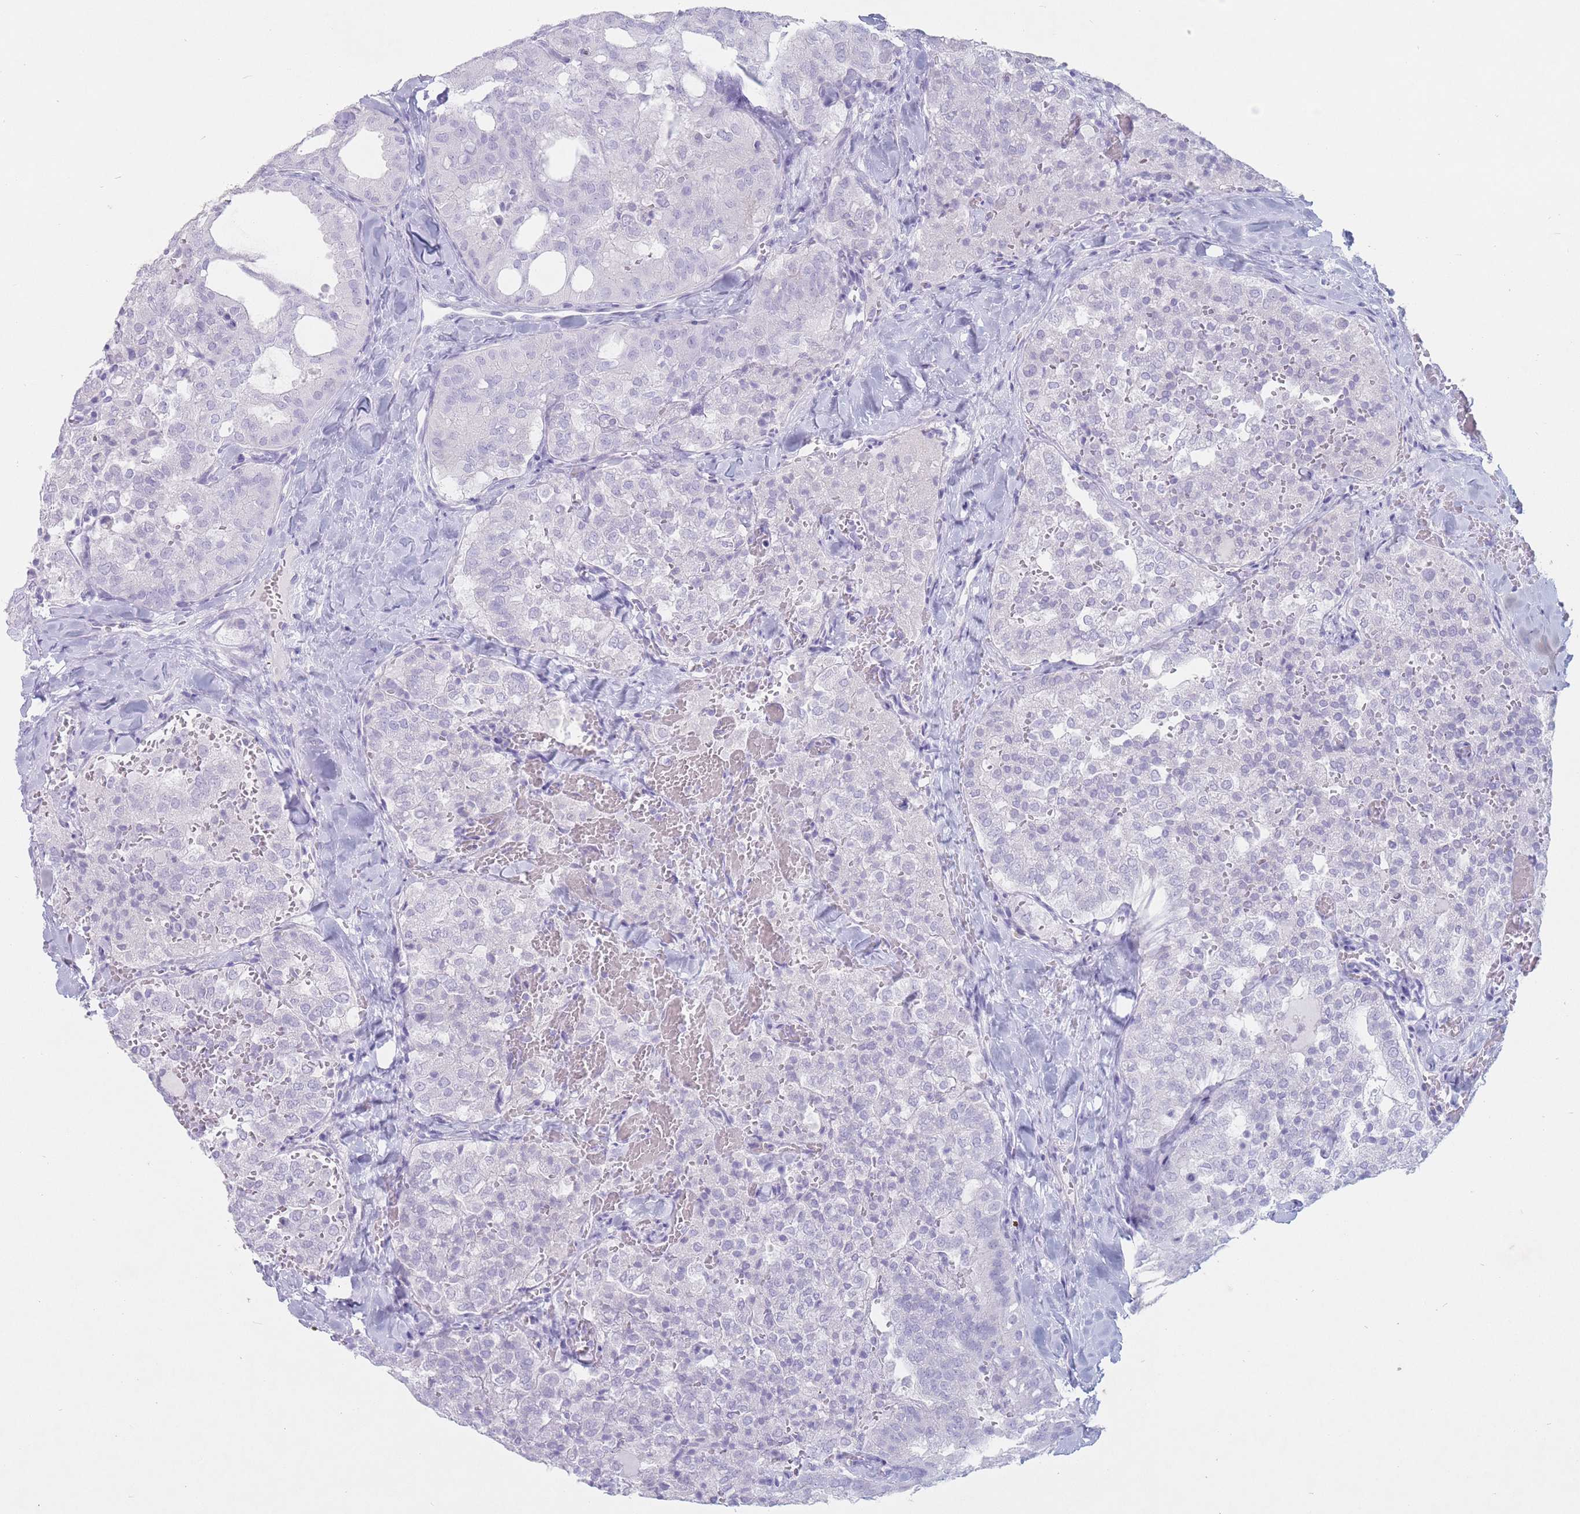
{"staining": {"intensity": "negative", "quantity": "none", "location": "none"}, "tissue": "thyroid cancer", "cell_type": "Tumor cells", "image_type": "cancer", "snomed": [{"axis": "morphology", "description": "Follicular adenoma carcinoma, NOS"}, {"axis": "topography", "description": "Thyroid gland"}], "caption": "The immunohistochemistry photomicrograph has no significant staining in tumor cells of follicular adenoma carcinoma (thyroid) tissue.", "gene": "ST3GAL5", "patient": {"sex": "male", "age": 75}}